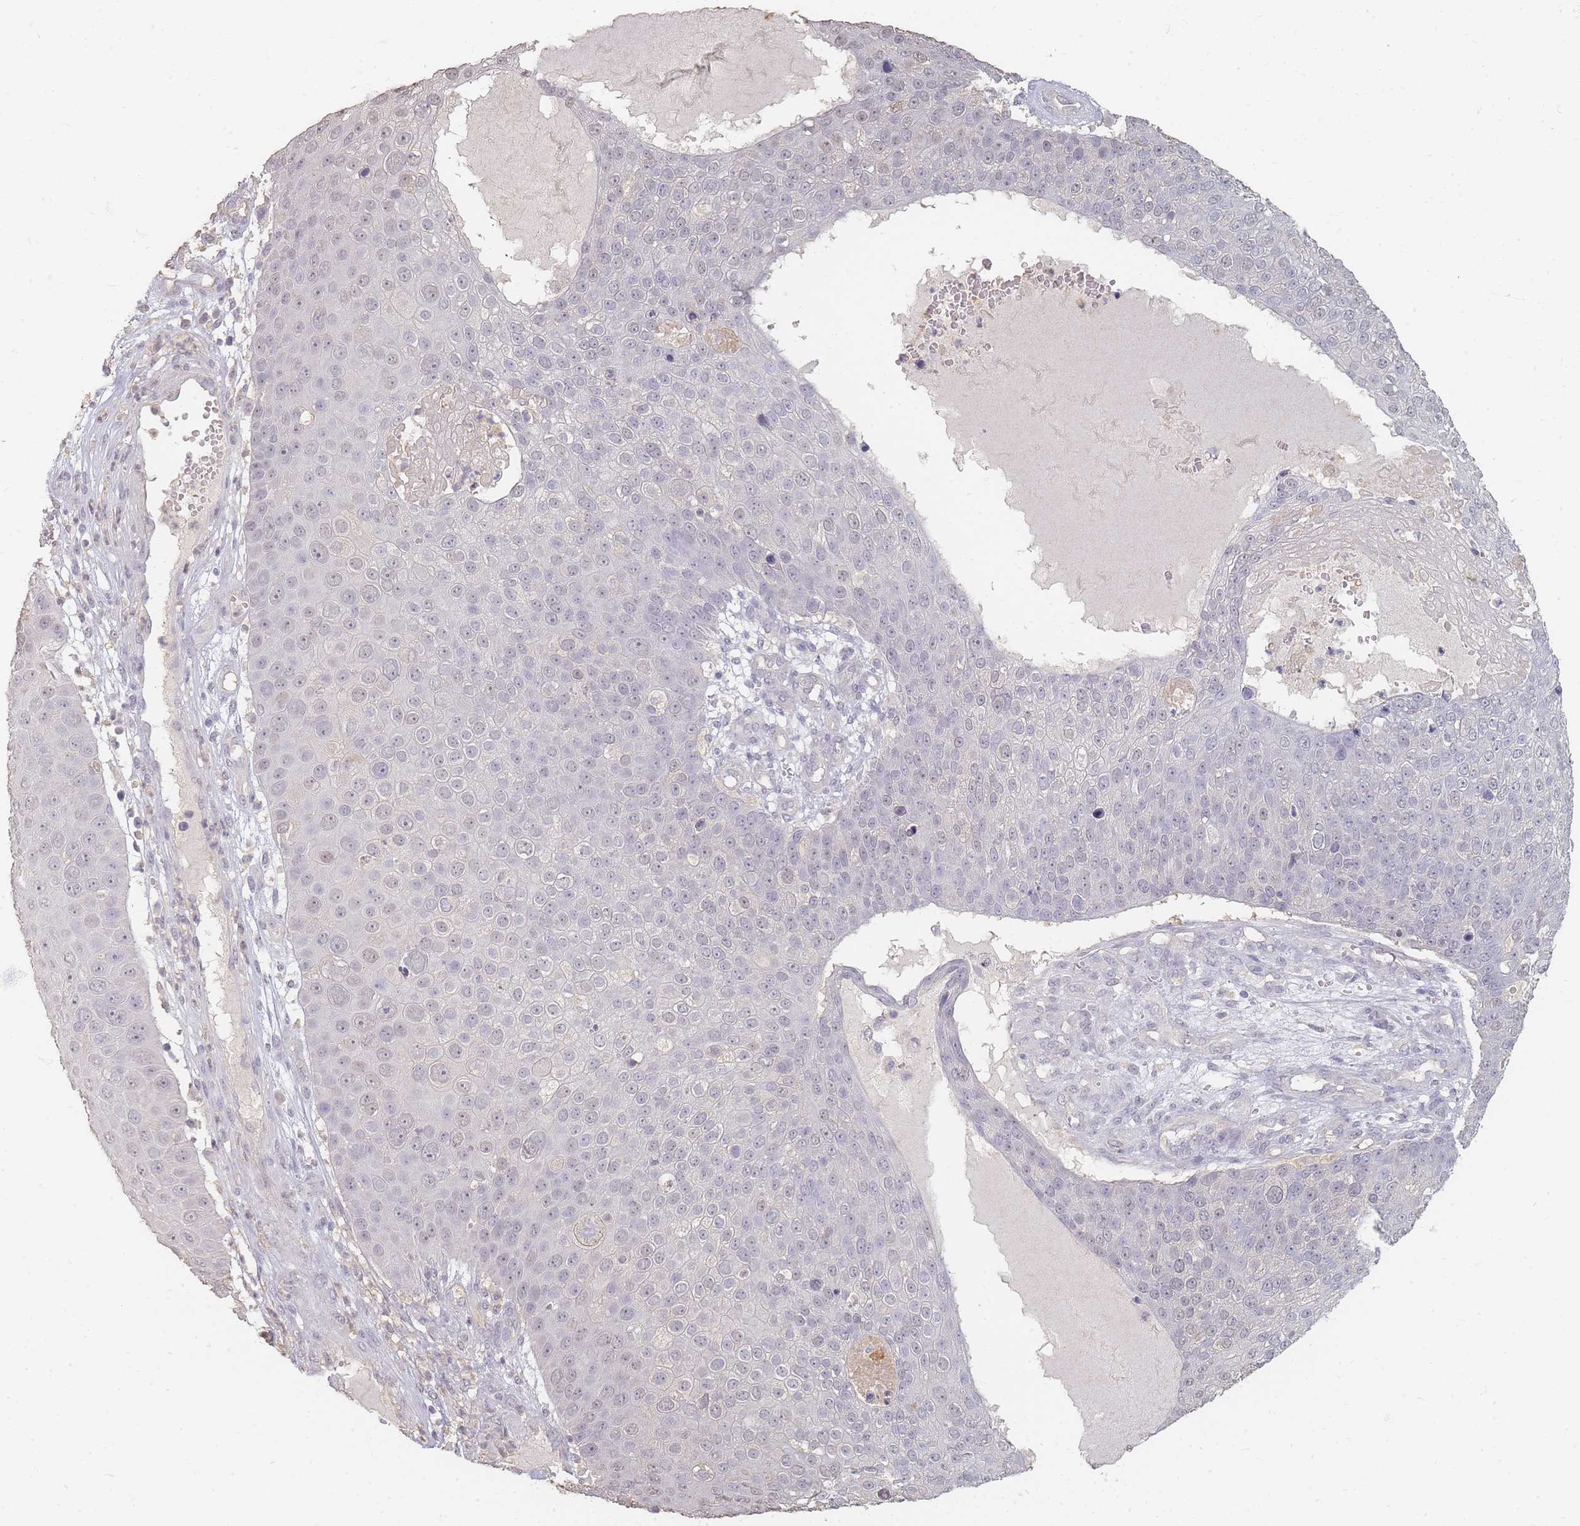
{"staining": {"intensity": "weak", "quantity": "25%-75%", "location": "nuclear"}, "tissue": "skin cancer", "cell_type": "Tumor cells", "image_type": "cancer", "snomed": [{"axis": "morphology", "description": "Squamous cell carcinoma, NOS"}, {"axis": "topography", "description": "Skin"}], "caption": "Skin squamous cell carcinoma was stained to show a protein in brown. There is low levels of weak nuclear staining in approximately 25%-75% of tumor cells.", "gene": "RFTN1", "patient": {"sex": "male", "age": 71}}